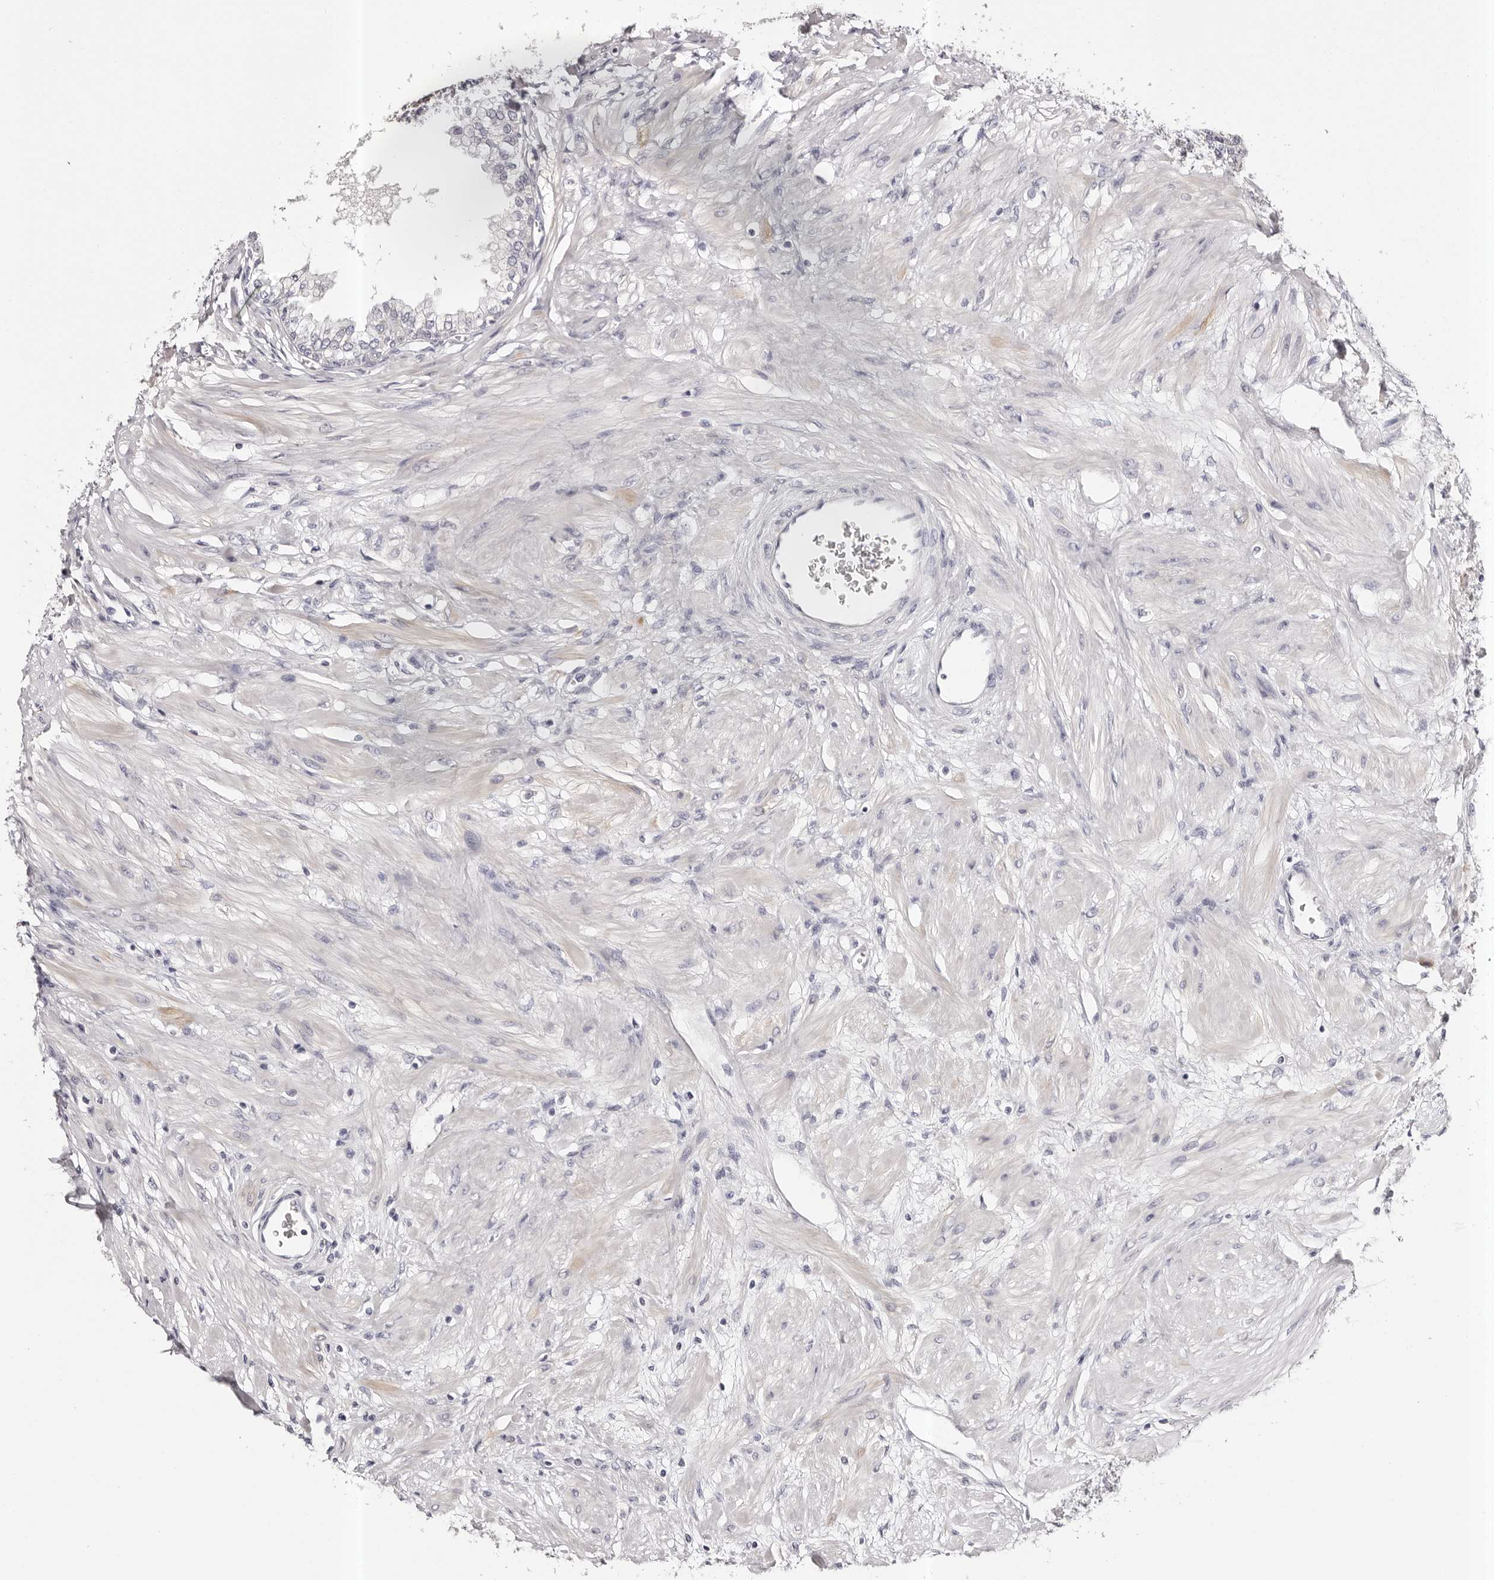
{"staining": {"intensity": "negative", "quantity": "none", "location": "none"}, "tissue": "prostate", "cell_type": "Glandular cells", "image_type": "normal", "snomed": [{"axis": "morphology", "description": "Normal tissue, NOS"}, {"axis": "morphology", "description": "Urothelial carcinoma, Low grade"}, {"axis": "topography", "description": "Urinary bladder"}, {"axis": "topography", "description": "Prostate"}], "caption": "Histopathology image shows no significant protein staining in glandular cells of benign prostate. The staining was performed using DAB (3,3'-diaminobenzidine) to visualize the protein expression in brown, while the nuclei were stained in blue with hematoxylin (Magnification: 20x).", "gene": "ROM1", "patient": {"sex": "male", "age": 60}}